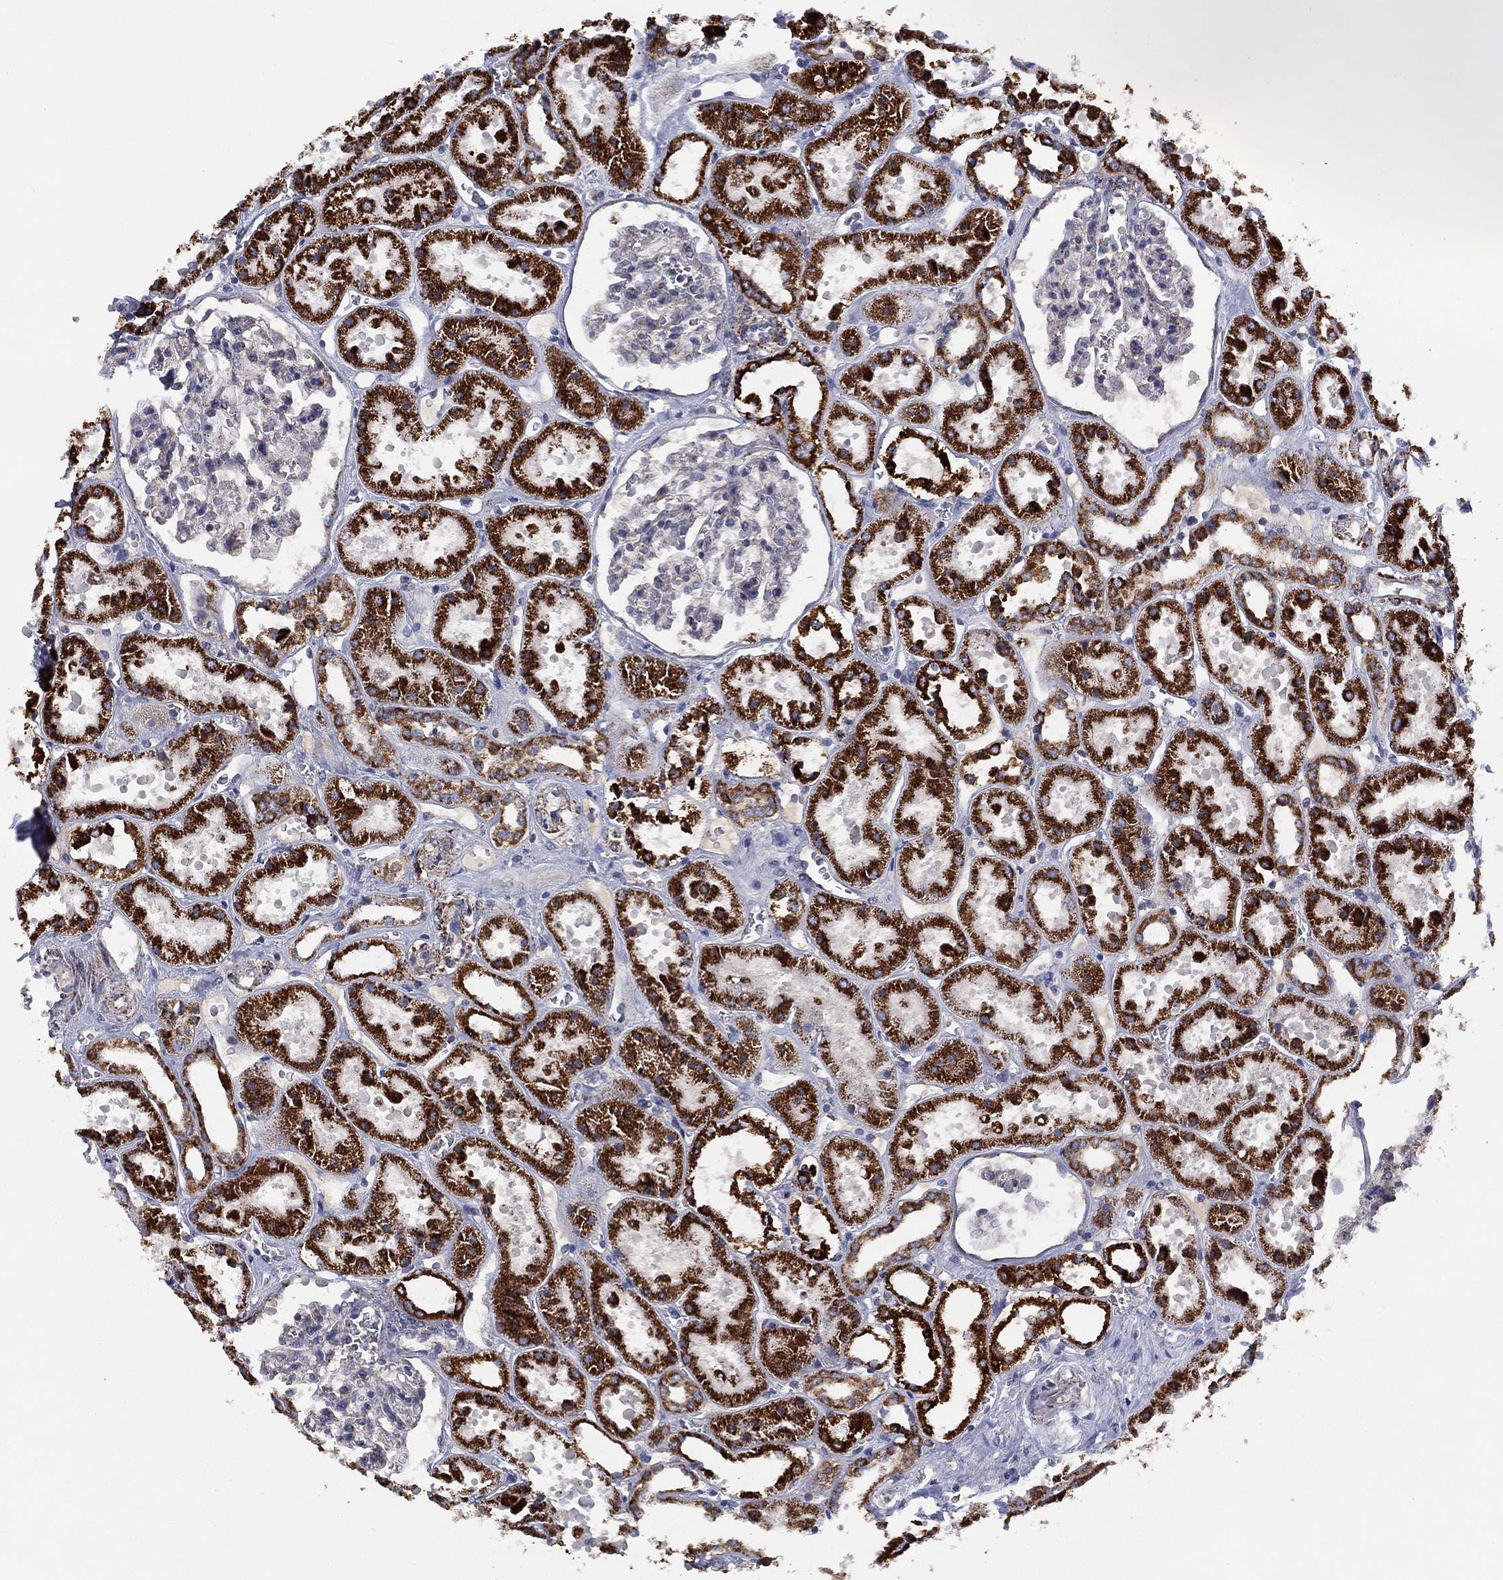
{"staining": {"intensity": "negative", "quantity": "none", "location": "none"}, "tissue": "kidney", "cell_type": "Cells in glomeruli", "image_type": "normal", "snomed": [{"axis": "morphology", "description": "Normal tissue, NOS"}, {"axis": "topography", "description": "Kidney"}], "caption": "Cells in glomeruli show no significant protein staining in benign kidney.", "gene": "PPP2R5A", "patient": {"sex": "female", "age": 41}}